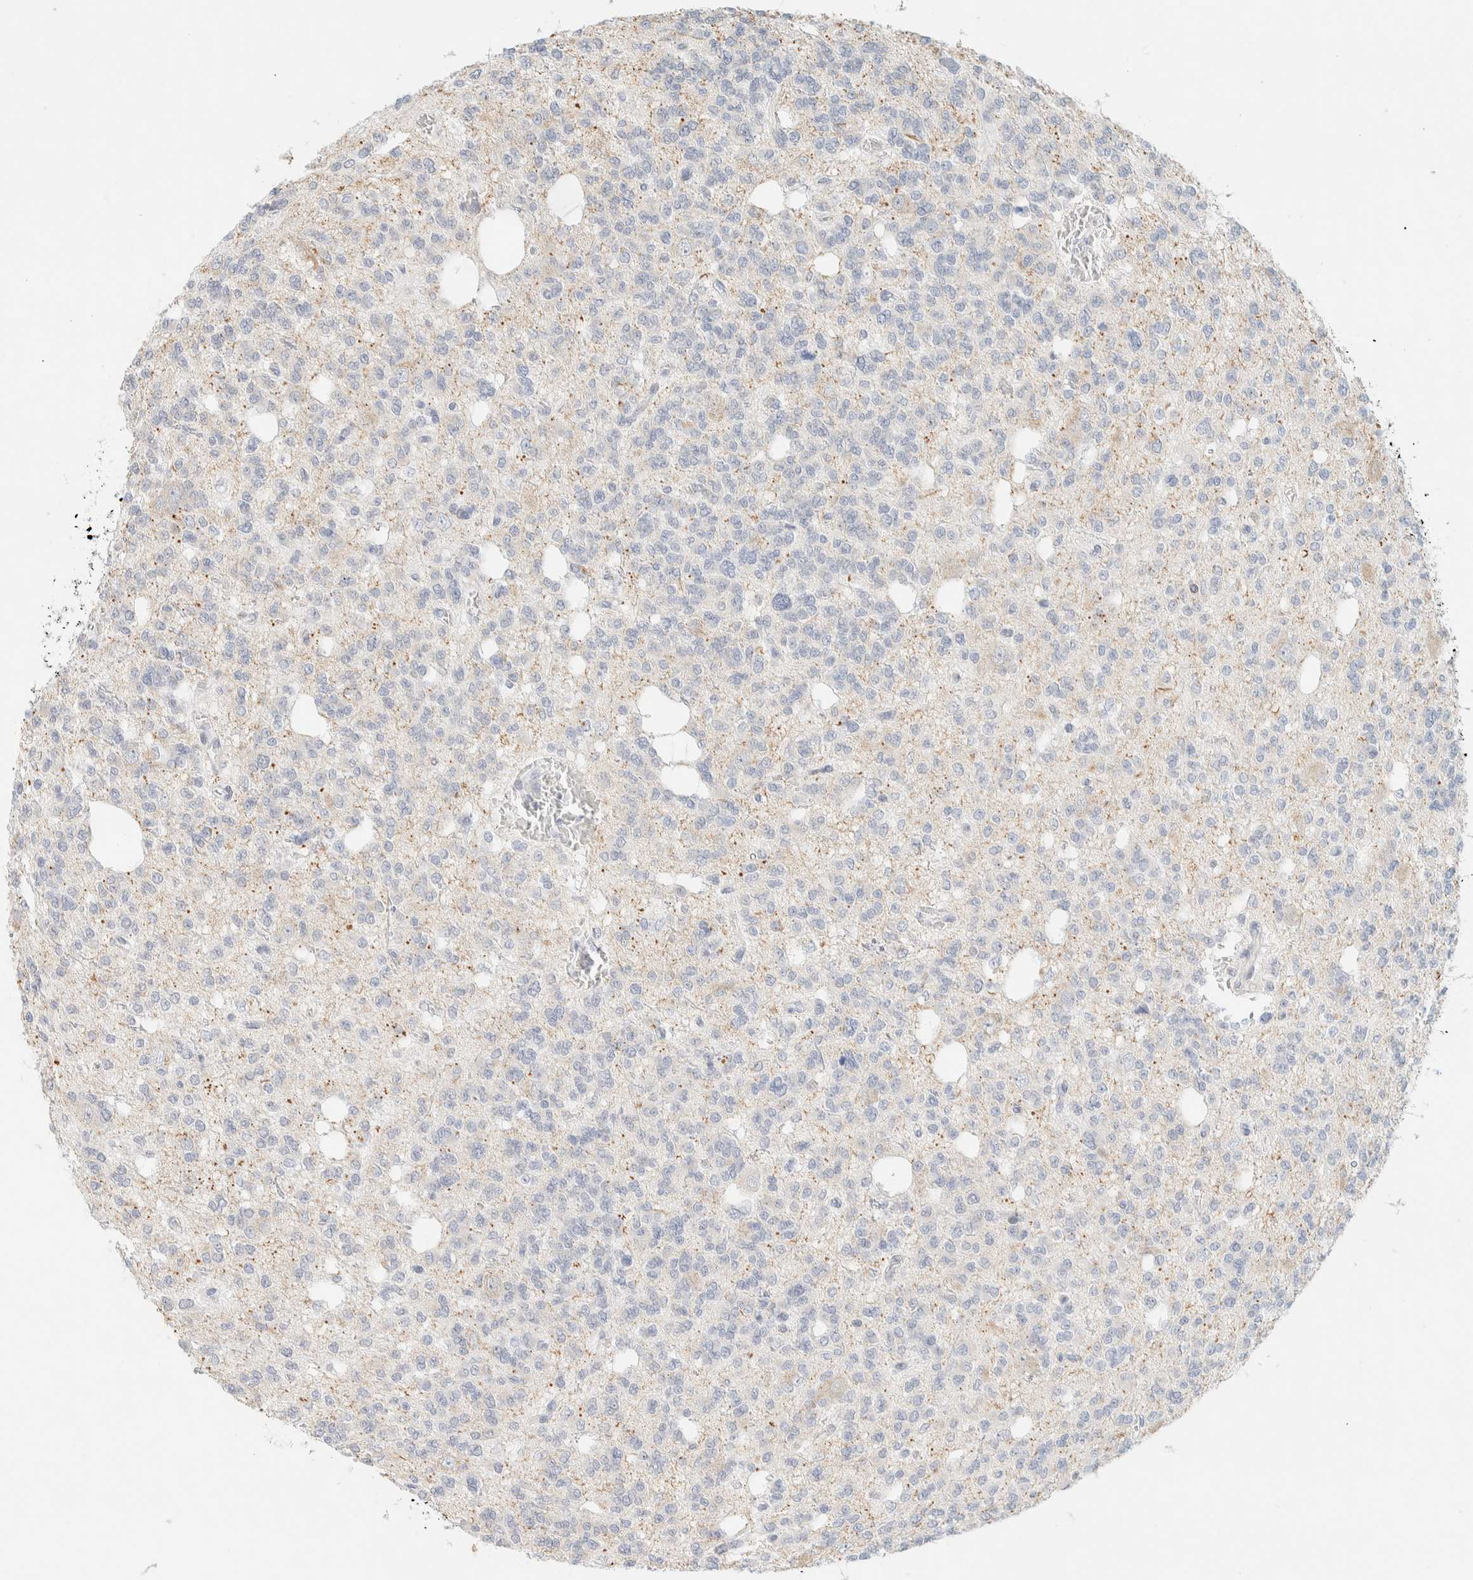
{"staining": {"intensity": "negative", "quantity": "none", "location": "none"}, "tissue": "glioma", "cell_type": "Tumor cells", "image_type": "cancer", "snomed": [{"axis": "morphology", "description": "Glioma, malignant, Low grade"}, {"axis": "topography", "description": "Brain"}], "caption": "This histopathology image is of malignant low-grade glioma stained with immunohistochemistry (IHC) to label a protein in brown with the nuclei are counter-stained blue. There is no expression in tumor cells.", "gene": "SPNS3", "patient": {"sex": "male", "age": 38}}